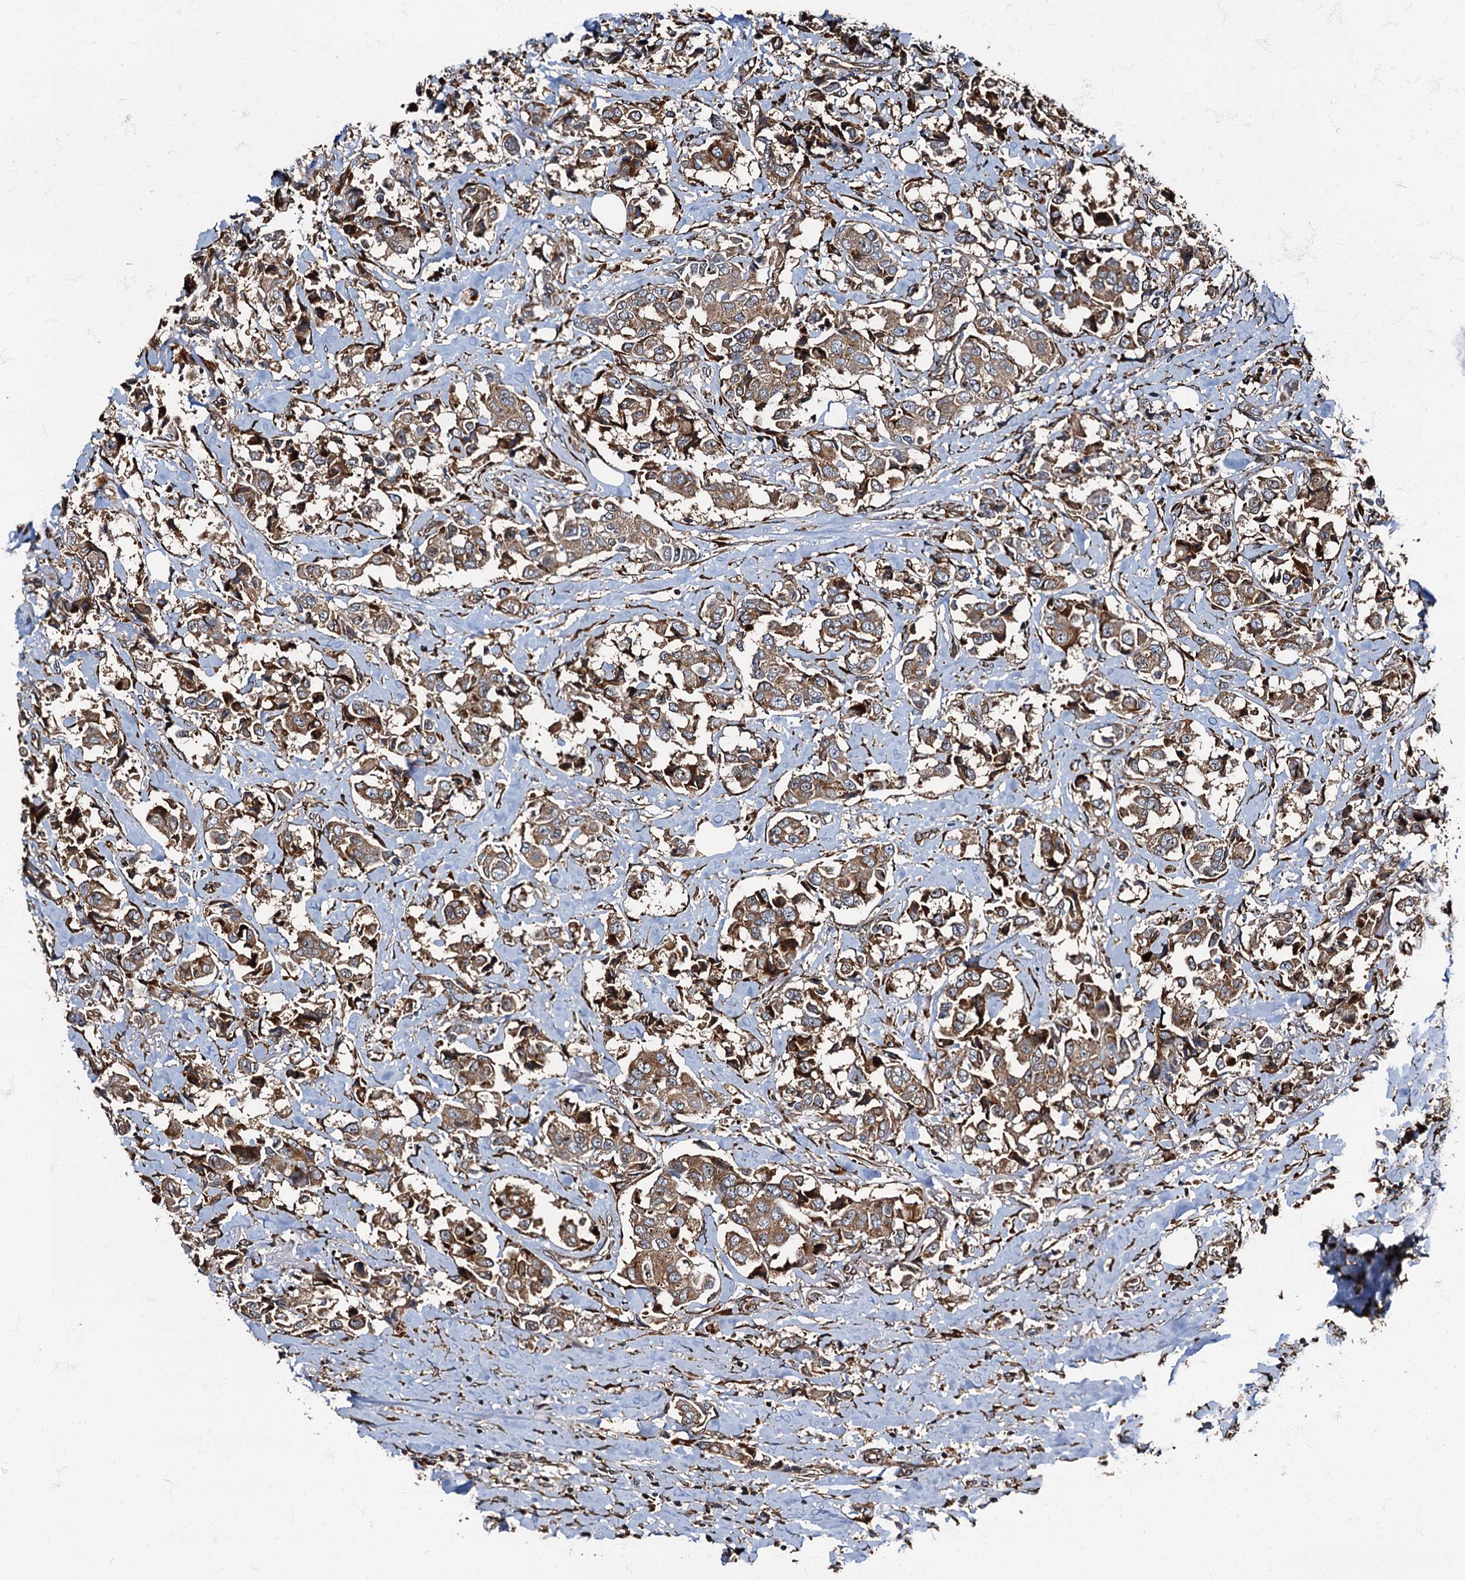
{"staining": {"intensity": "moderate", "quantity": ">75%", "location": "cytoplasmic/membranous"}, "tissue": "breast cancer", "cell_type": "Tumor cells", "image_type": "cancer", "snomed": [{"axis": "morphology", "description": "Duct carcinoma"}, {"axis": "topography", "description": "Breast"}], "caption": "This image exhibits immunohistochemistry staining of breast cancer, with medium moderate cytoplasmic/membranous expression in about >75% of tumor cells.", "gene": "ATP2C1", "patient": {"sex": "female", "age": 80}}